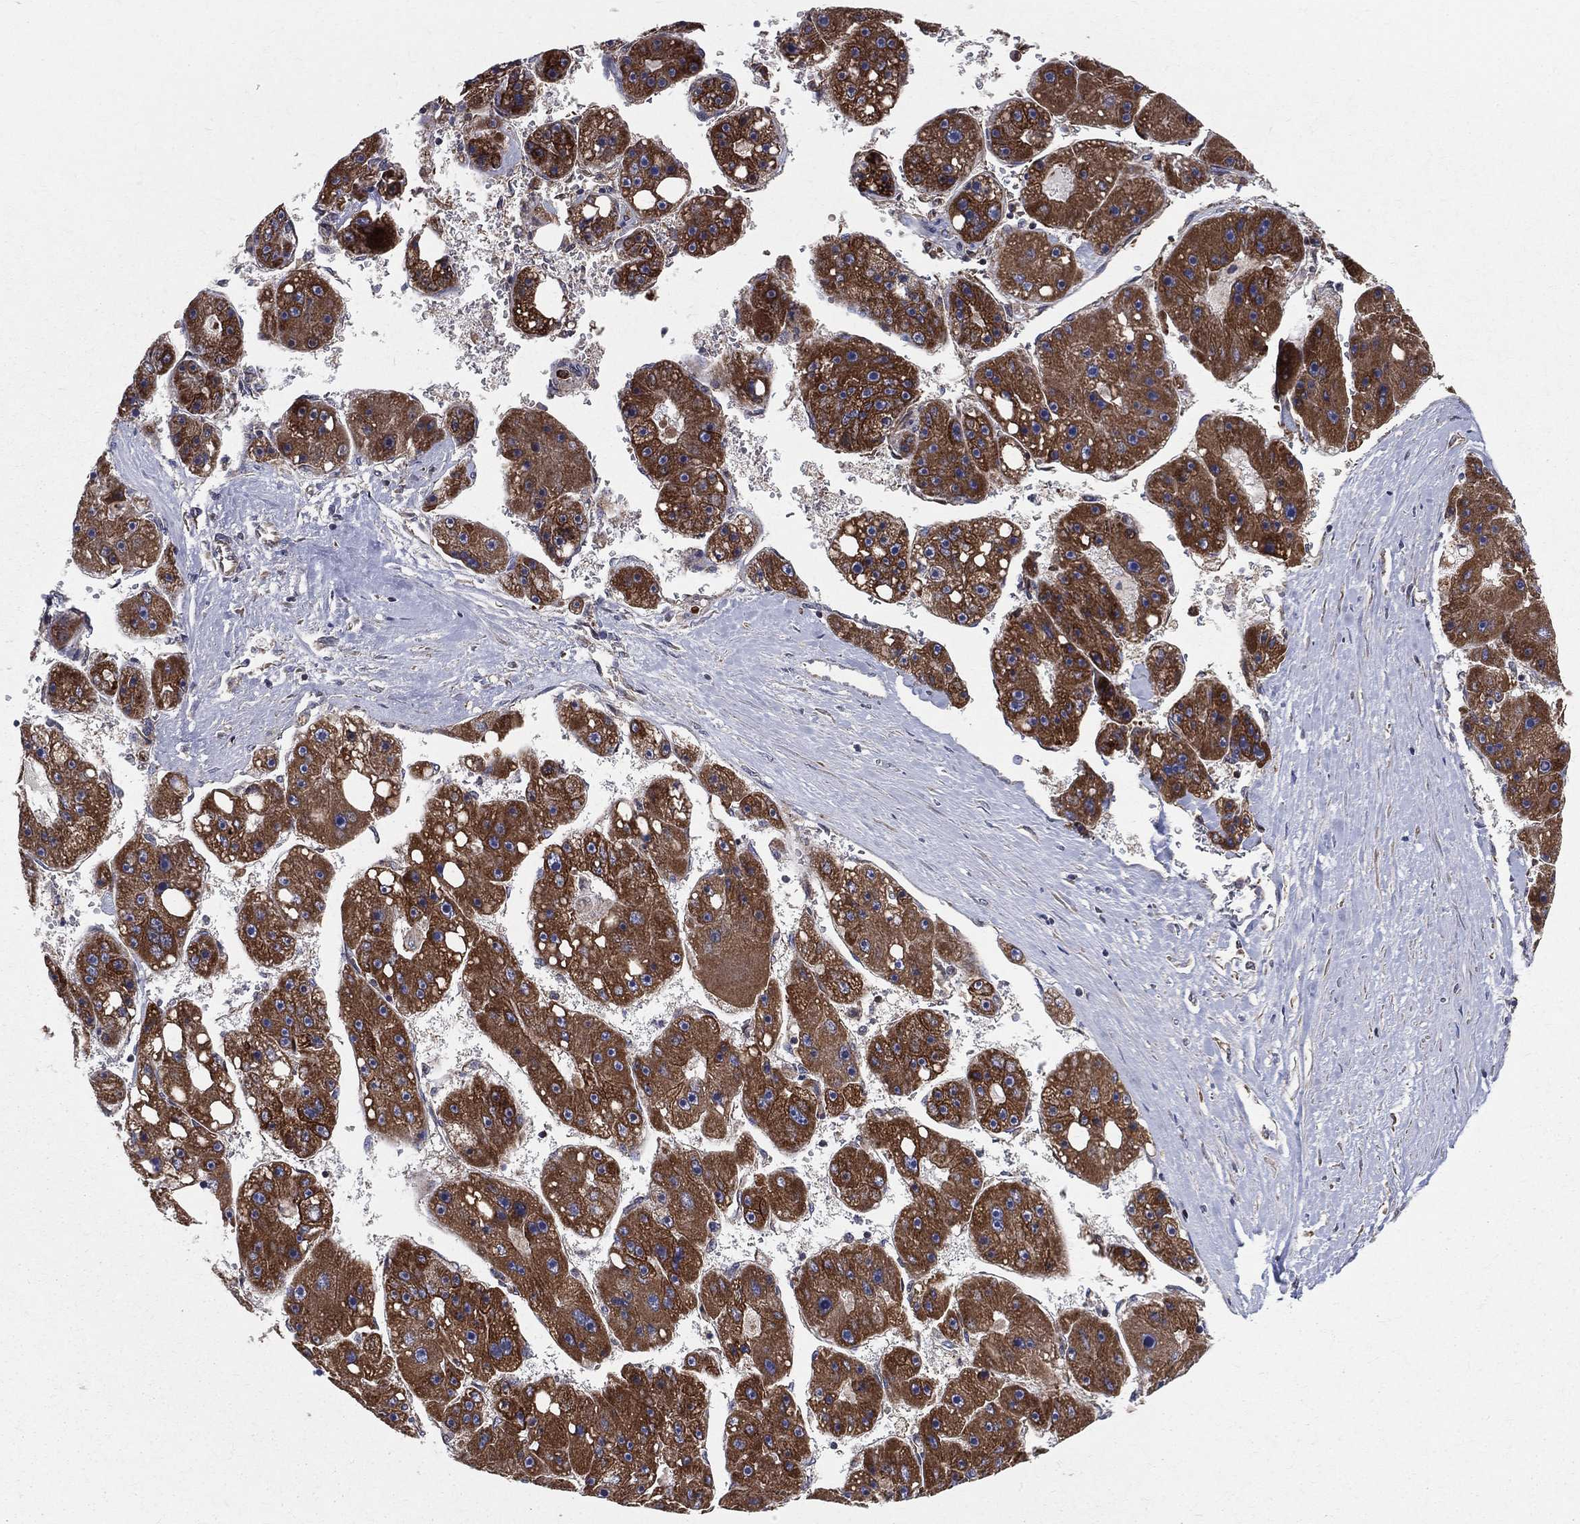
{"staining": {"intensity": "strong", "quantity": ">75%", "location": "cytoplasmic/membranous"}, "tissue": "liver cancer", "cell_type": "Tumor cells", "image_type": "cancer", "snomed": [{"axis": "morphology", "description": "Carcinoma, Hepatocellular, NOS"}, {"axis": "topography", "description": "Liver"}], "caption": "Immunohistochemical staining of liver cancer exhibits high levels of strong cytoplasmic/membranous expression in approximately >75% of tumor cells. Nuclei are stained in blue.", "gene": "MIX23", "patient": {"sex": "female", "age": 61}}